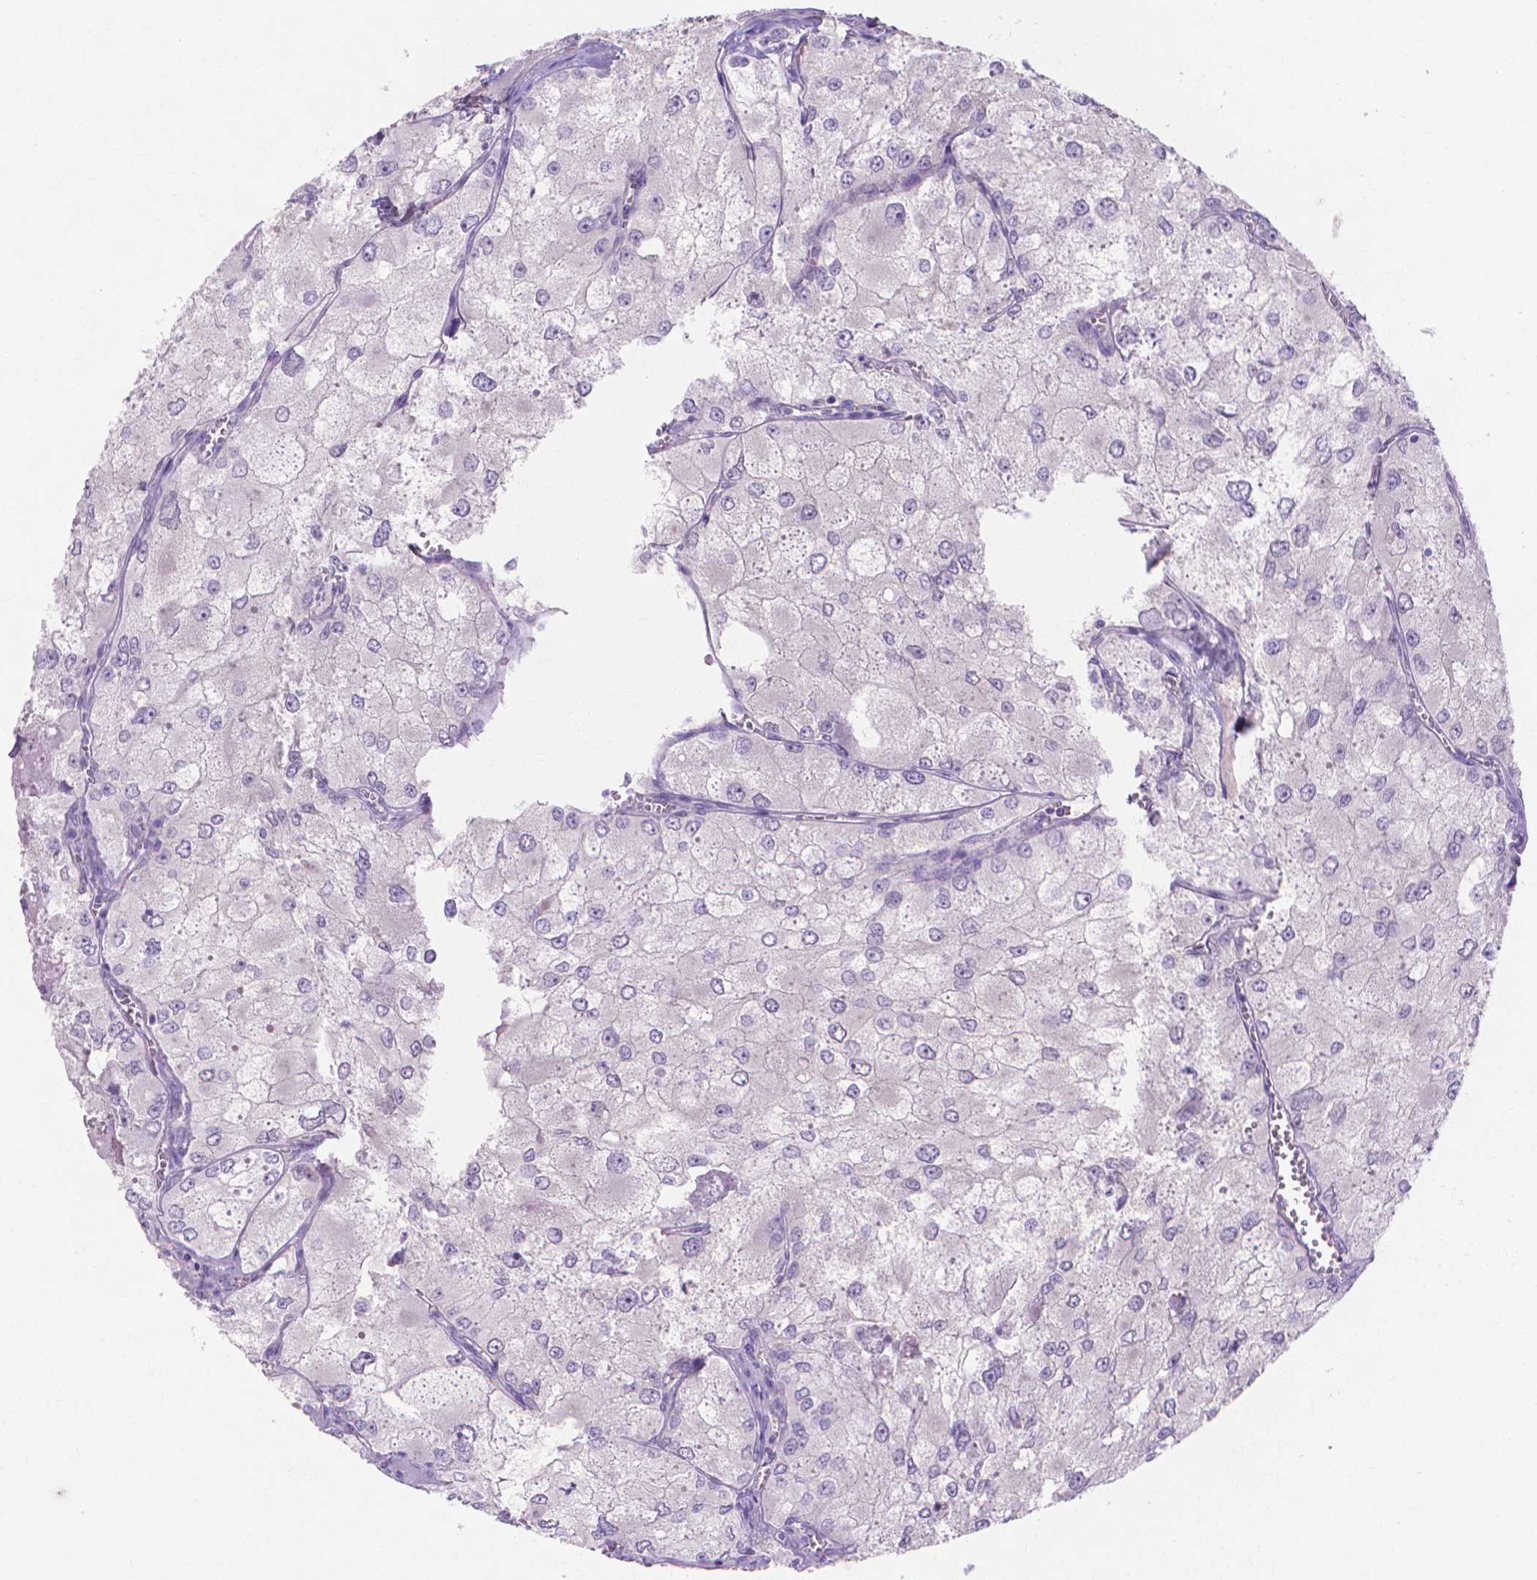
{"staining": {"intensity": "negative", "quantity": "none", "location": "none"}, "tissue": "renal cancer", "cell_type": "Tumor cells", "image_type": "cancer", "snomed": [{"axis": "morphology", "description": "Adenocarcinoma, NOS"}, {"axis": "topography", "description": "Kidney"}], "caption": "Immunohistochemistry histopathology image of human adenocarcinoma (renal) stained for a protein (brown), which exhibits no positivity in tumor cells. (Stains: DAB immunohistochemistry (IHC) with hematoxylin counter stain, Microscopy: brightfield microscopy at high magnification).", "gene": "MBLAC1", "patient": {"sex": "female", "age": 70}}